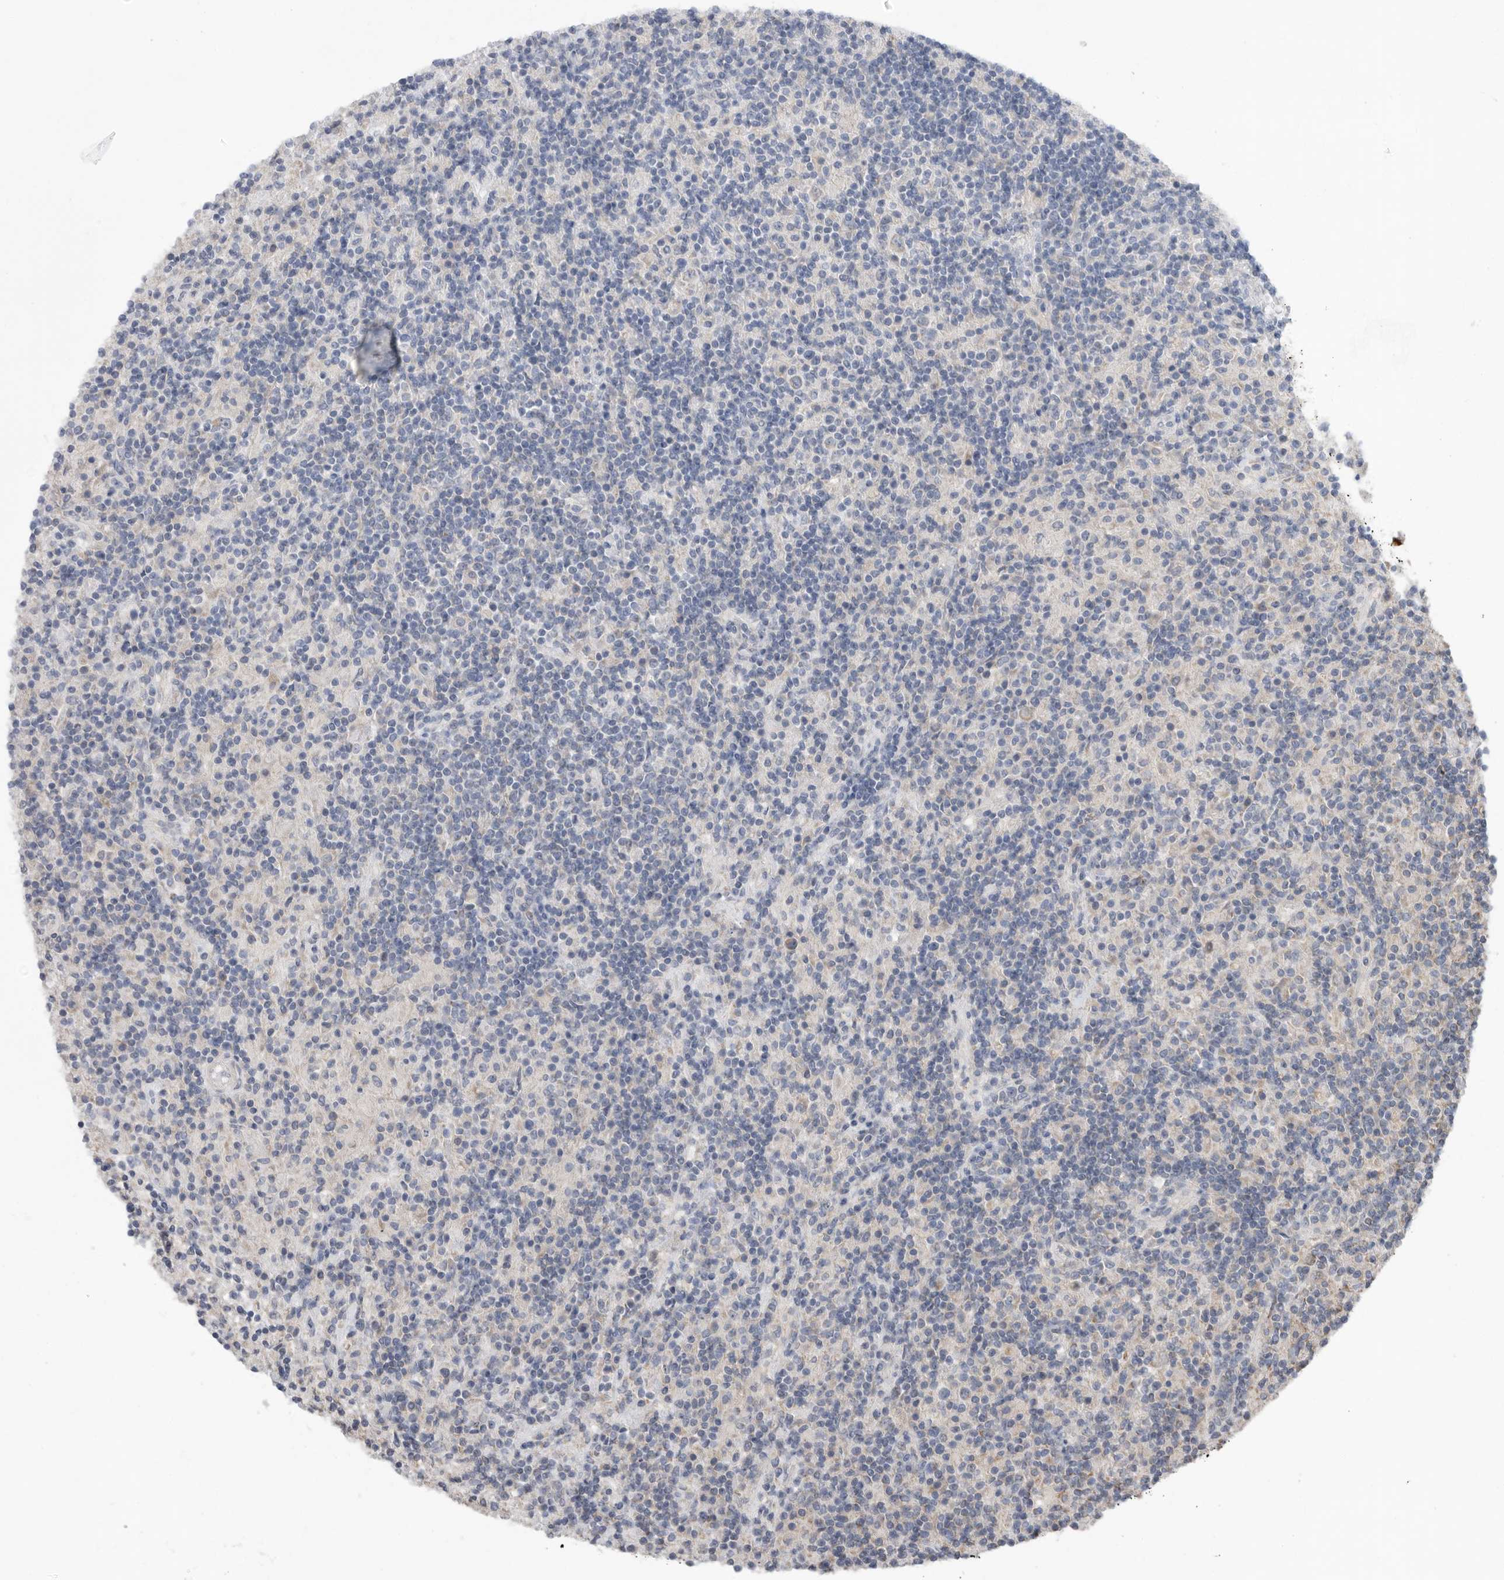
{"staining": {"intensity": "weak", "quantity": "<25%", "location": "cytoplasmic/membranous"}, "tissue": "lymphoma", "cell_type": "Tumor cells", "image_type": "cancer", "snomed": [{"axis": "morphology", "description": "Hodgkin's disease, NOS"}, {"axis": "topography", "description": "Lymph node"}], "caption": "Immunohistochemical staining of human lymphoma displays no significant staining in tumor cells. (Brightfield microscopy of DAB (3,3'-diaminobenzidine) immunohistochemistry at high magnification).", "gene": "MTFR1L", "patient": {"sex": "male", "age": 70}}